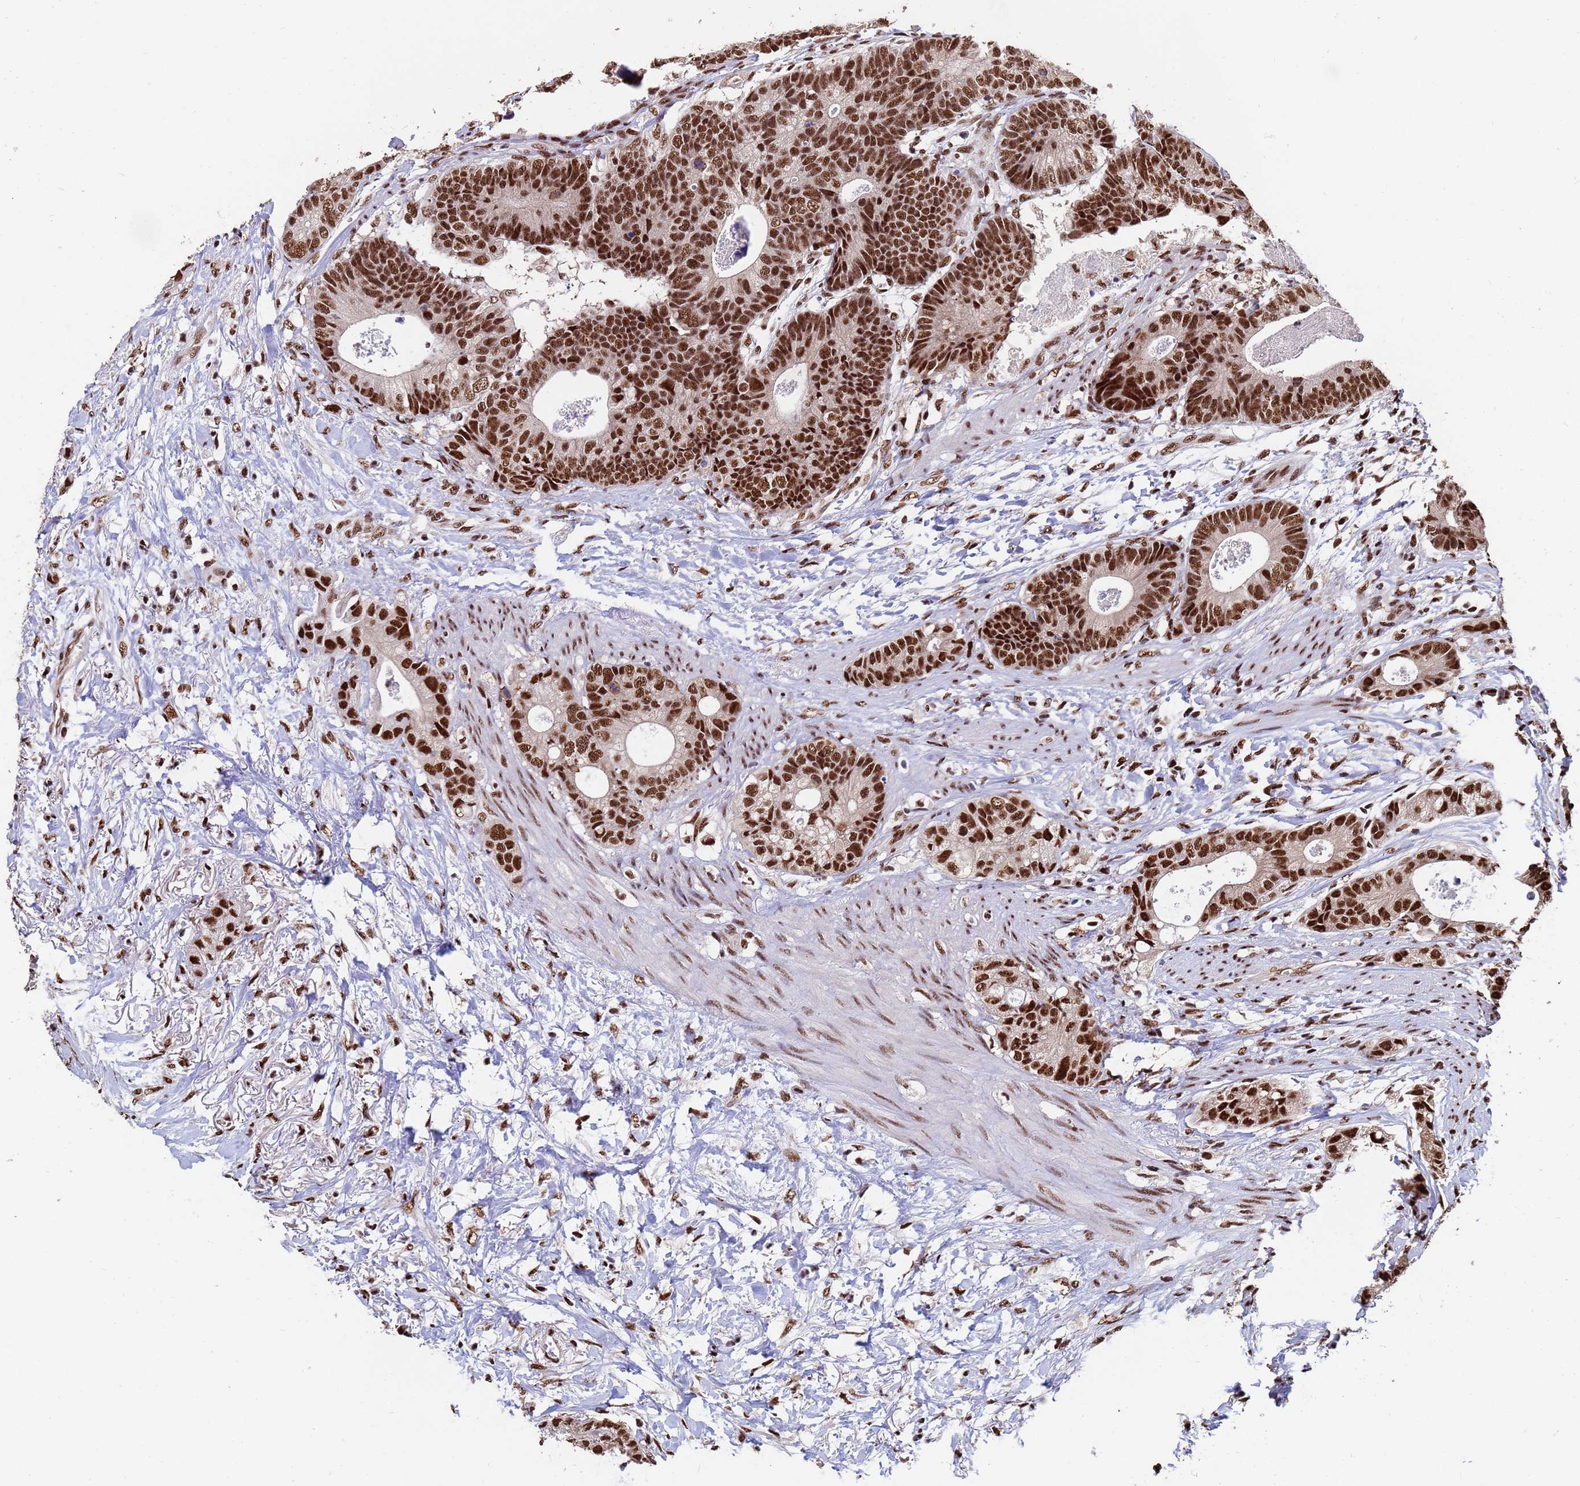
{"staining": {"intensity": "strong", "quantity": ">75%", "location": "nuclear"}, "tissue": "colorectal cancer", "cell_type": "Tumor cells", "image_type": "cancer", "snomed": [{"axis": "morphology", "description": "Adenocarcinoma, NOS"}, {"axis": "topography", "description": "Colon"}], "caption": "Immunohistochemical staining of adenocarcinoma (colorectal) shows high levels of strong nuclear protein positivity in about >75% of tumor cells. The staining was performed using DAB, with brown indicating positive protein expression. Nuclei are stained blue with hematoxylin.", "gene": "SF3B2", "patient": {"sex": "female", "age": 57}}